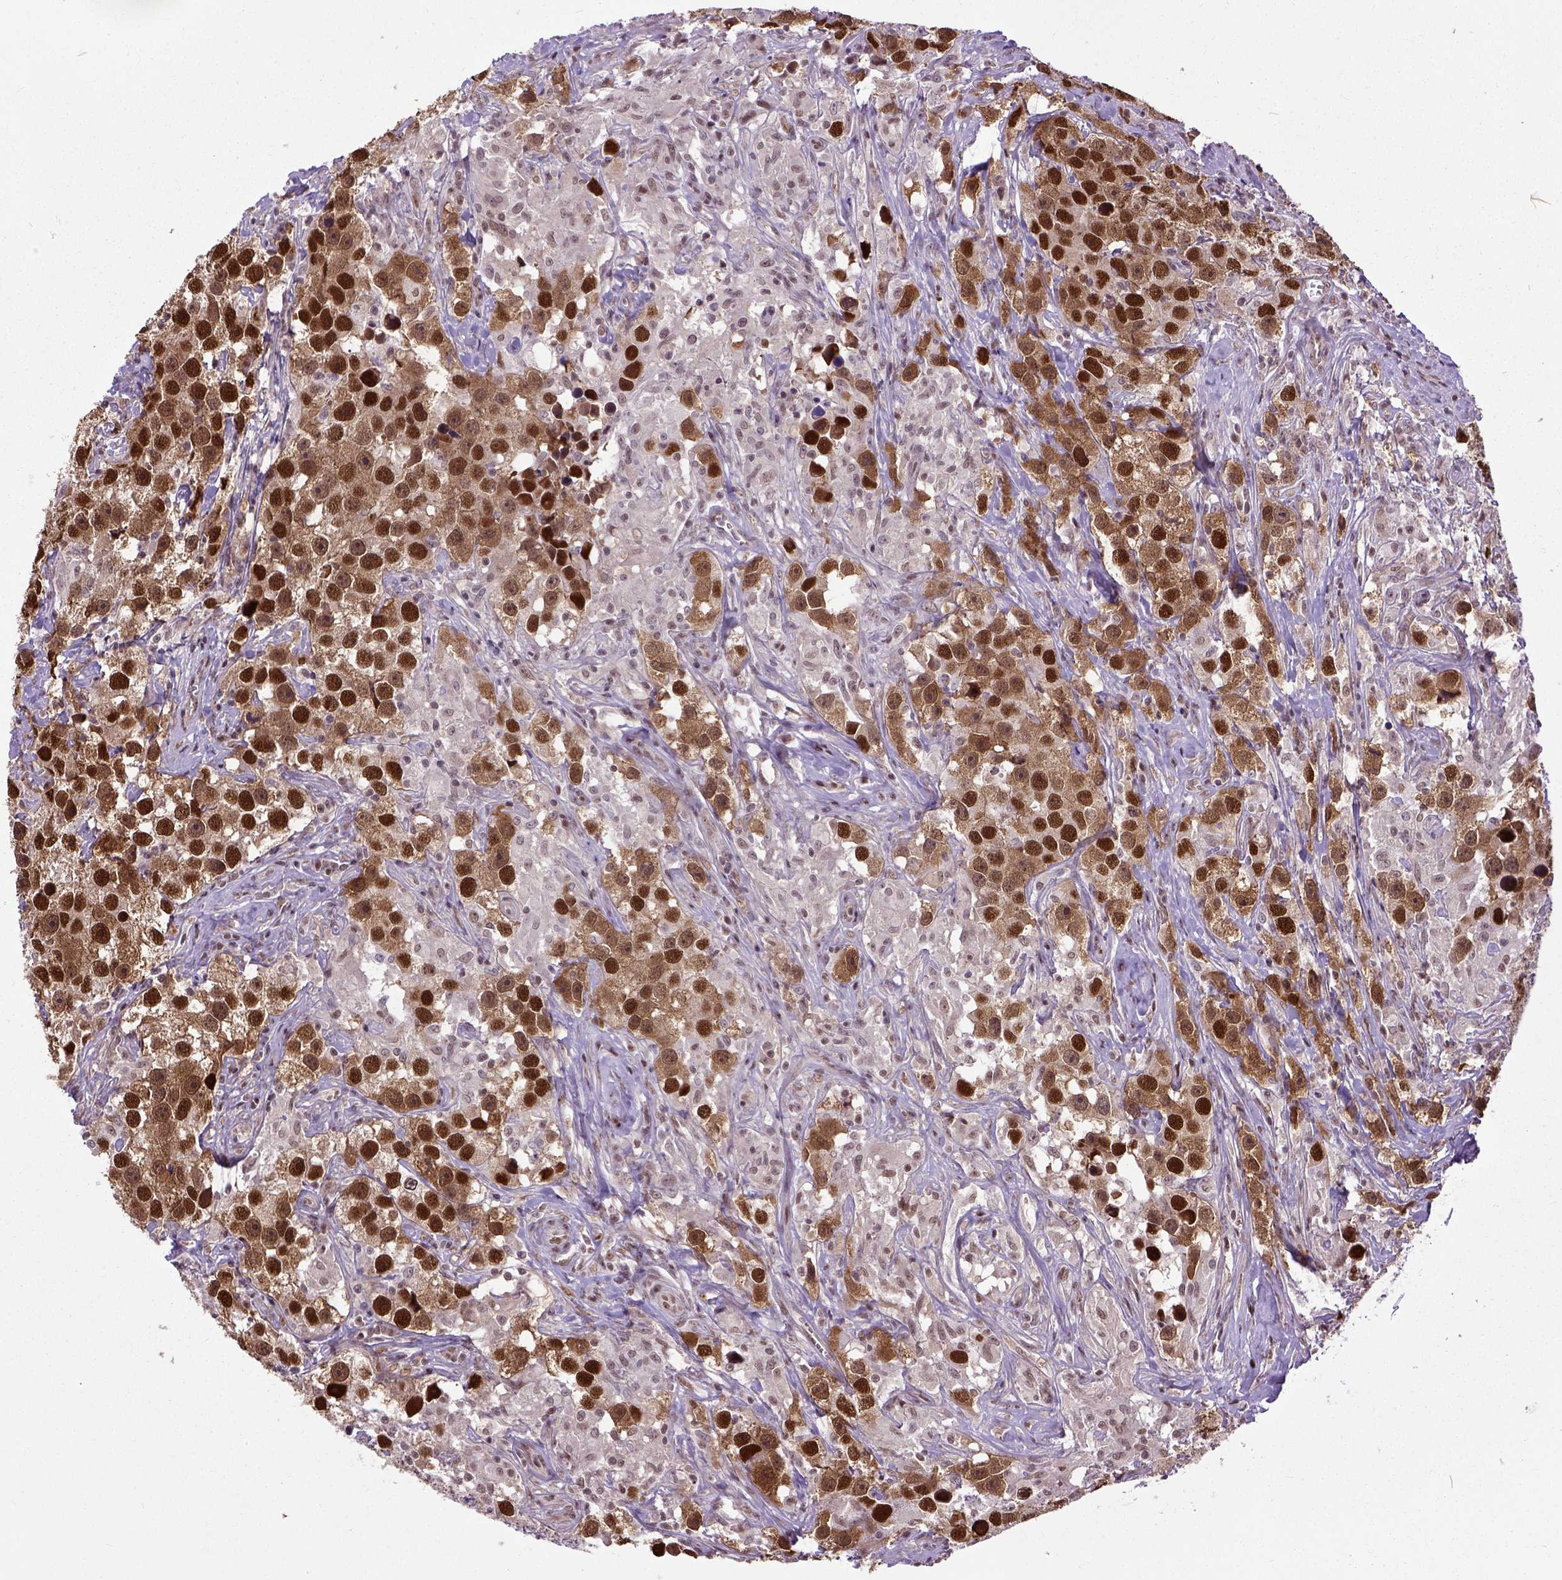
{"staining": {"intensity": "strong", "quantity": ">75%", "location": "cytoplasmic/membranous,nuclear"}, "tissue": "testis cancer", "cell_type": "Tumor cells", "image_type": "cancer", "snomed": [{"axis": "morphology", "description": "Seminoma, NOS"}, {"axis": "topography", "description": "Testis"}], "caption": "Approximately >75% of tumor cells in testis cancer show strong cytoplasmic/membranous and nuclear protein staining as visualized by brown immunohistochemical staining.", "gene": "UBA3", "patient": {"sex": "male", "age": 49}}